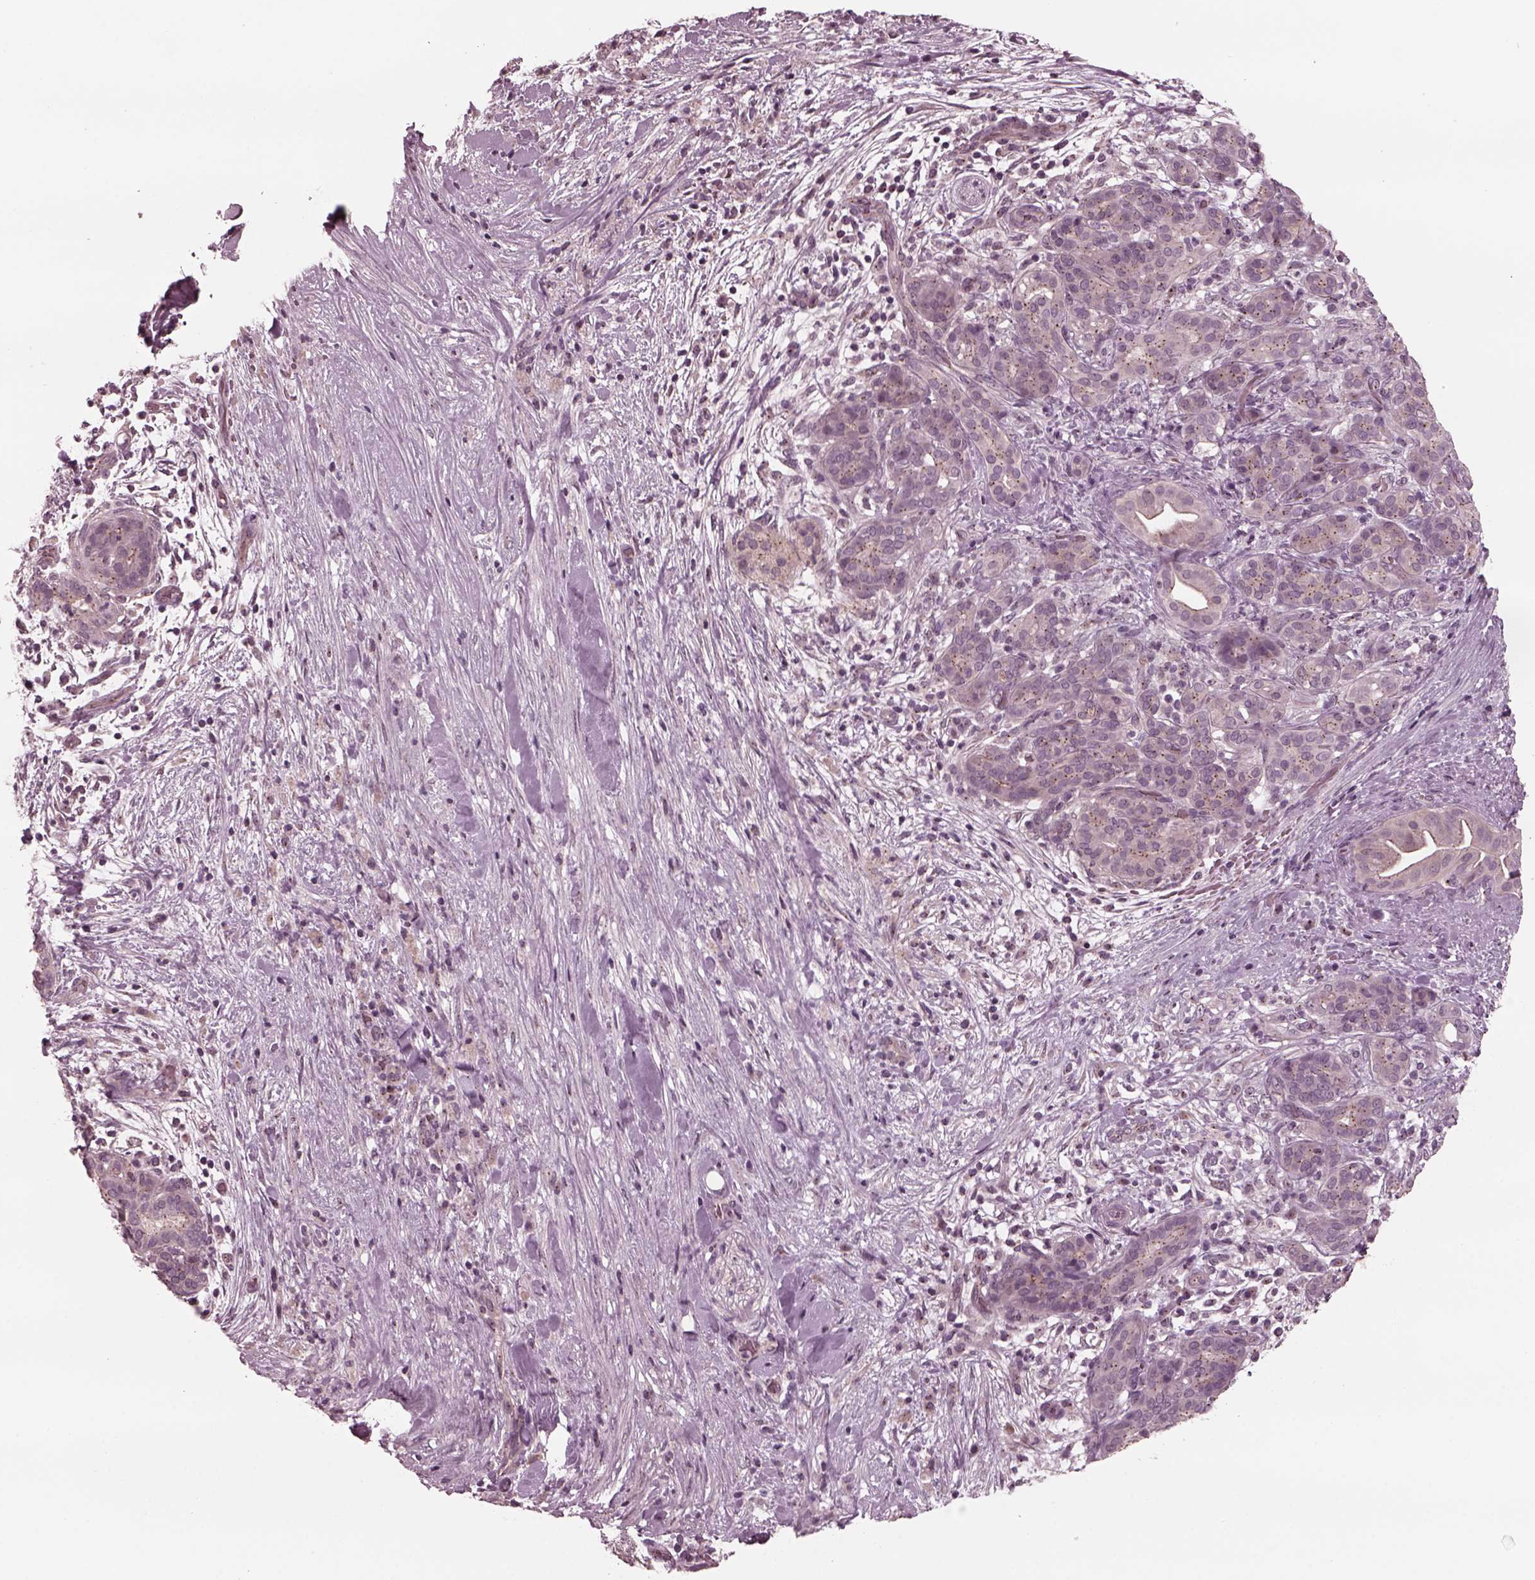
{"staining": {"intensity": "weak", "quantity": "<25%", "location": "cytoplasmic/membranous"}, "tissue": "pancreatic cancer", "cell_type": "Tumor cells", "image_type": "cancer", "snomed": [{"axis": "morphology", "description": "Adenocarcinoma, NOS"}, {"axis": "topography", "description": "Pancreas"}], "caption": "DAB (3,3'-diaminobenzidine) immunohistochemical staining of pancreatic adenocarcinoma displays no significant expression in tumor cells.", "gene": "SAXO1", "patient": {"sex": "male", "age": 44}}